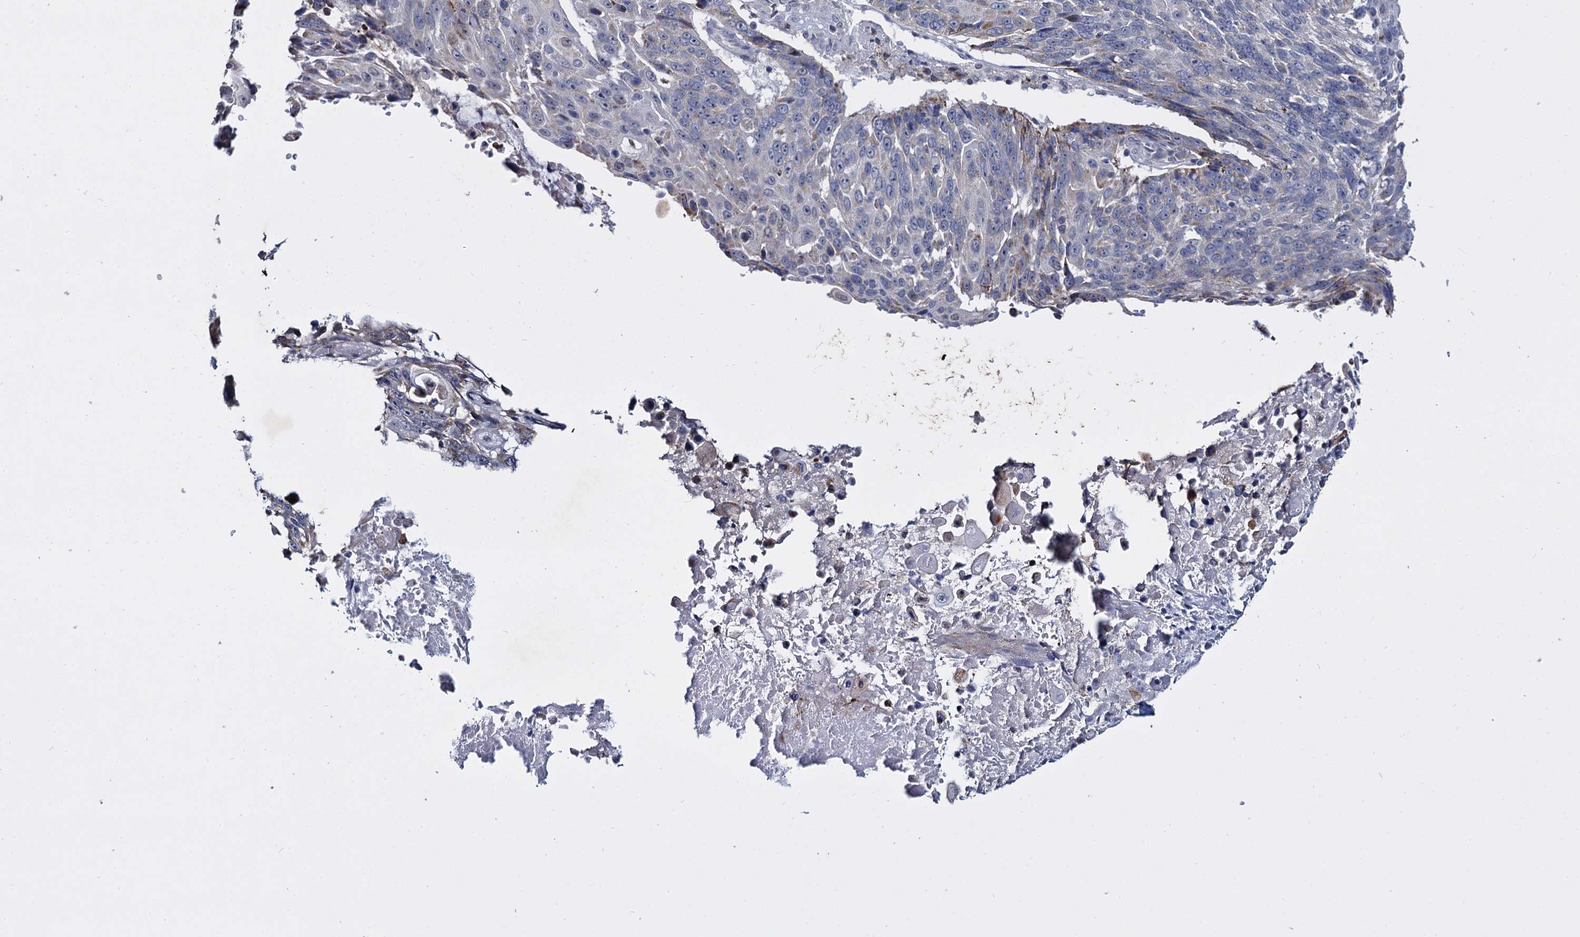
{"staining": {"intensity": "negative", "quantity": "none", "location": "none"}, "tissue": "lung cancer", "cell_type": "Tumor cells", "image_type": "cancer", "snomed": [{"axis": "morphology", "description": "Squamous cell carcinoma, NOS"}, {"axis": "topography", "description": "Lung"}], "caption": "Immunohistochemical staining of lung cancer (squamous cell carcinoma) shows no significant positivity in tumor cells. The staining is performed using DAB brown chromogen with nuclei counter-stained in using hematoxylin.", "gene": "RPUSD4", "patient": {"sex": "male", "age": 66}}